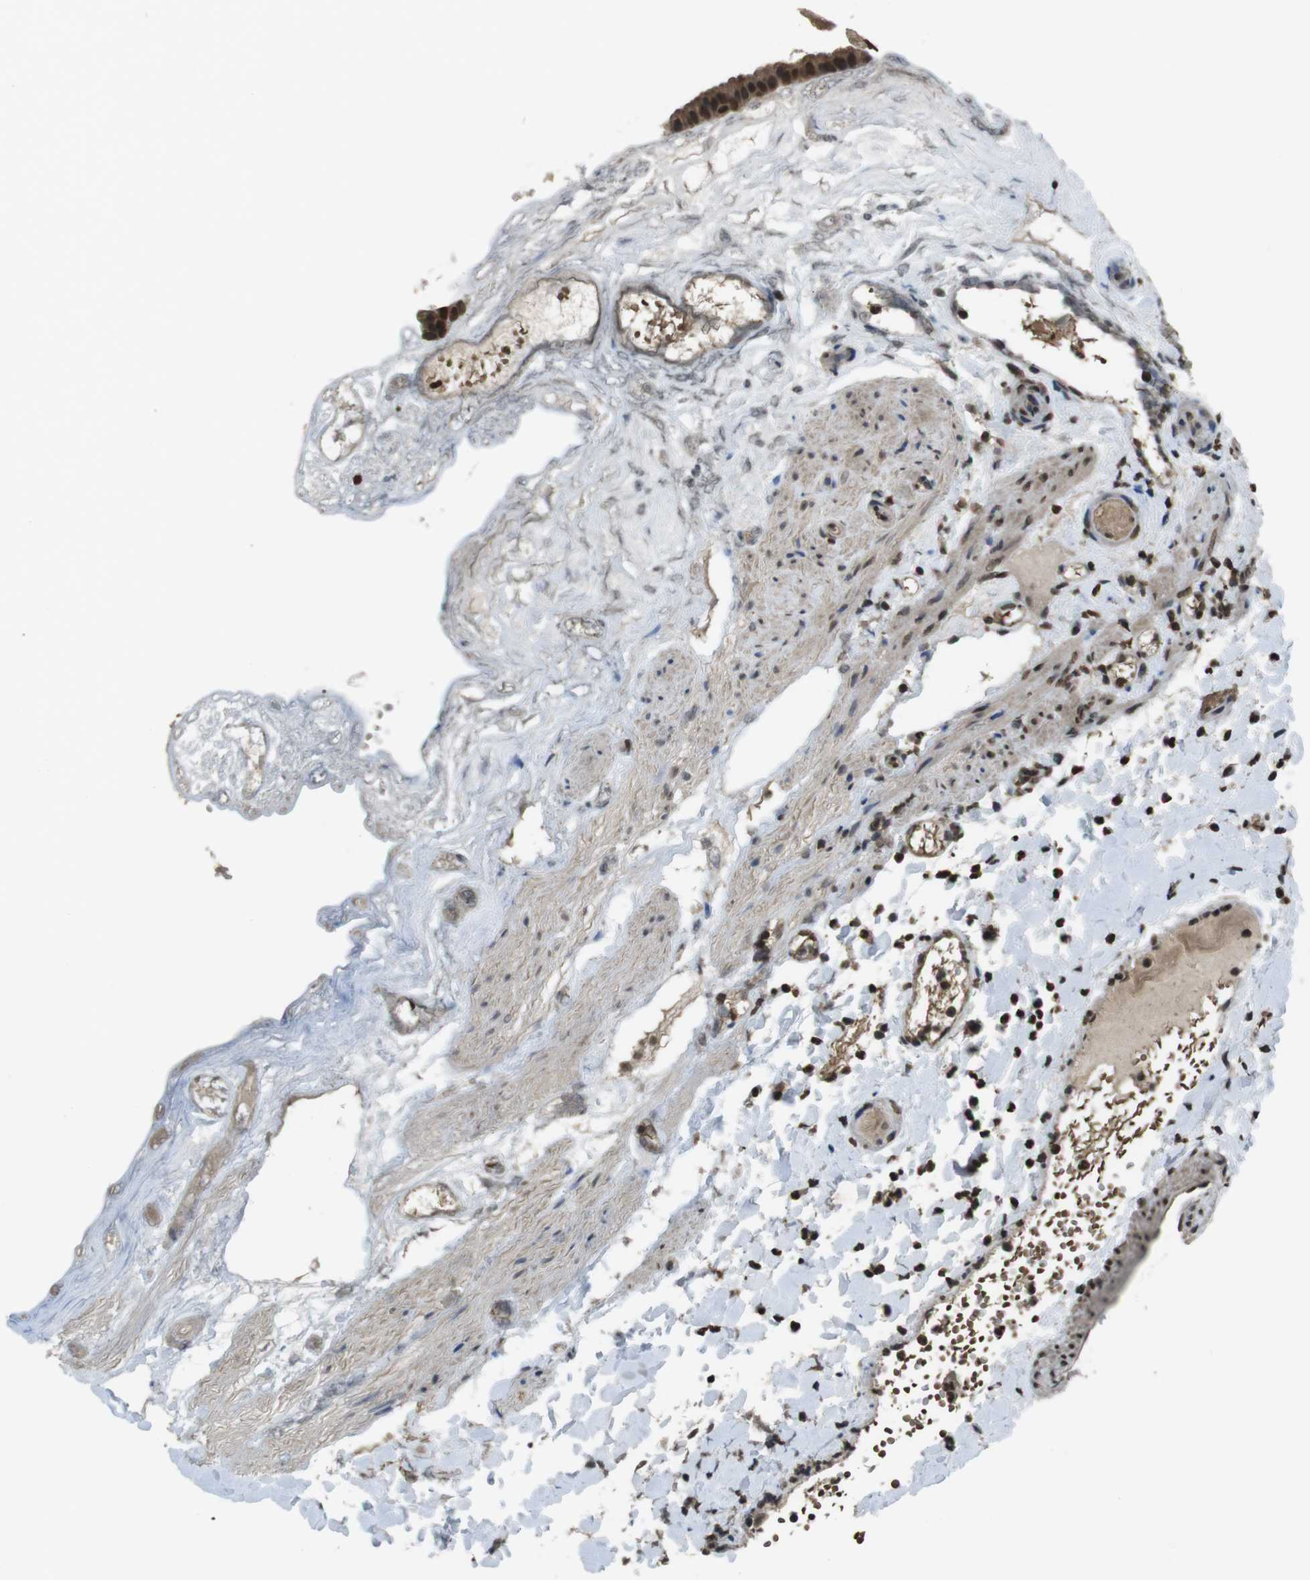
{"staining": {"intensity": "strong", "quantity": ">75%", "location": "cytoplasmic/membranous,nuclear"}, "tissue": "gallbladder", "cell_type": "Glandular cells", "image_type": "normal", "snomed": [{"axis": "morphology", "description": "Normal tissue, NOS"}, {"axis": "topography", "description": "Gallbladder"}], "caption": "DAB (3,3'-diaminobenzidine) immunohistochemical staining of normal gallbladder exhibits strong cytoplasmic/membranous,nuclear protein positivity in approximately >75% of glandular cells.", "gene": "MAF", "patient": {"sex": "female", "age": 26}}